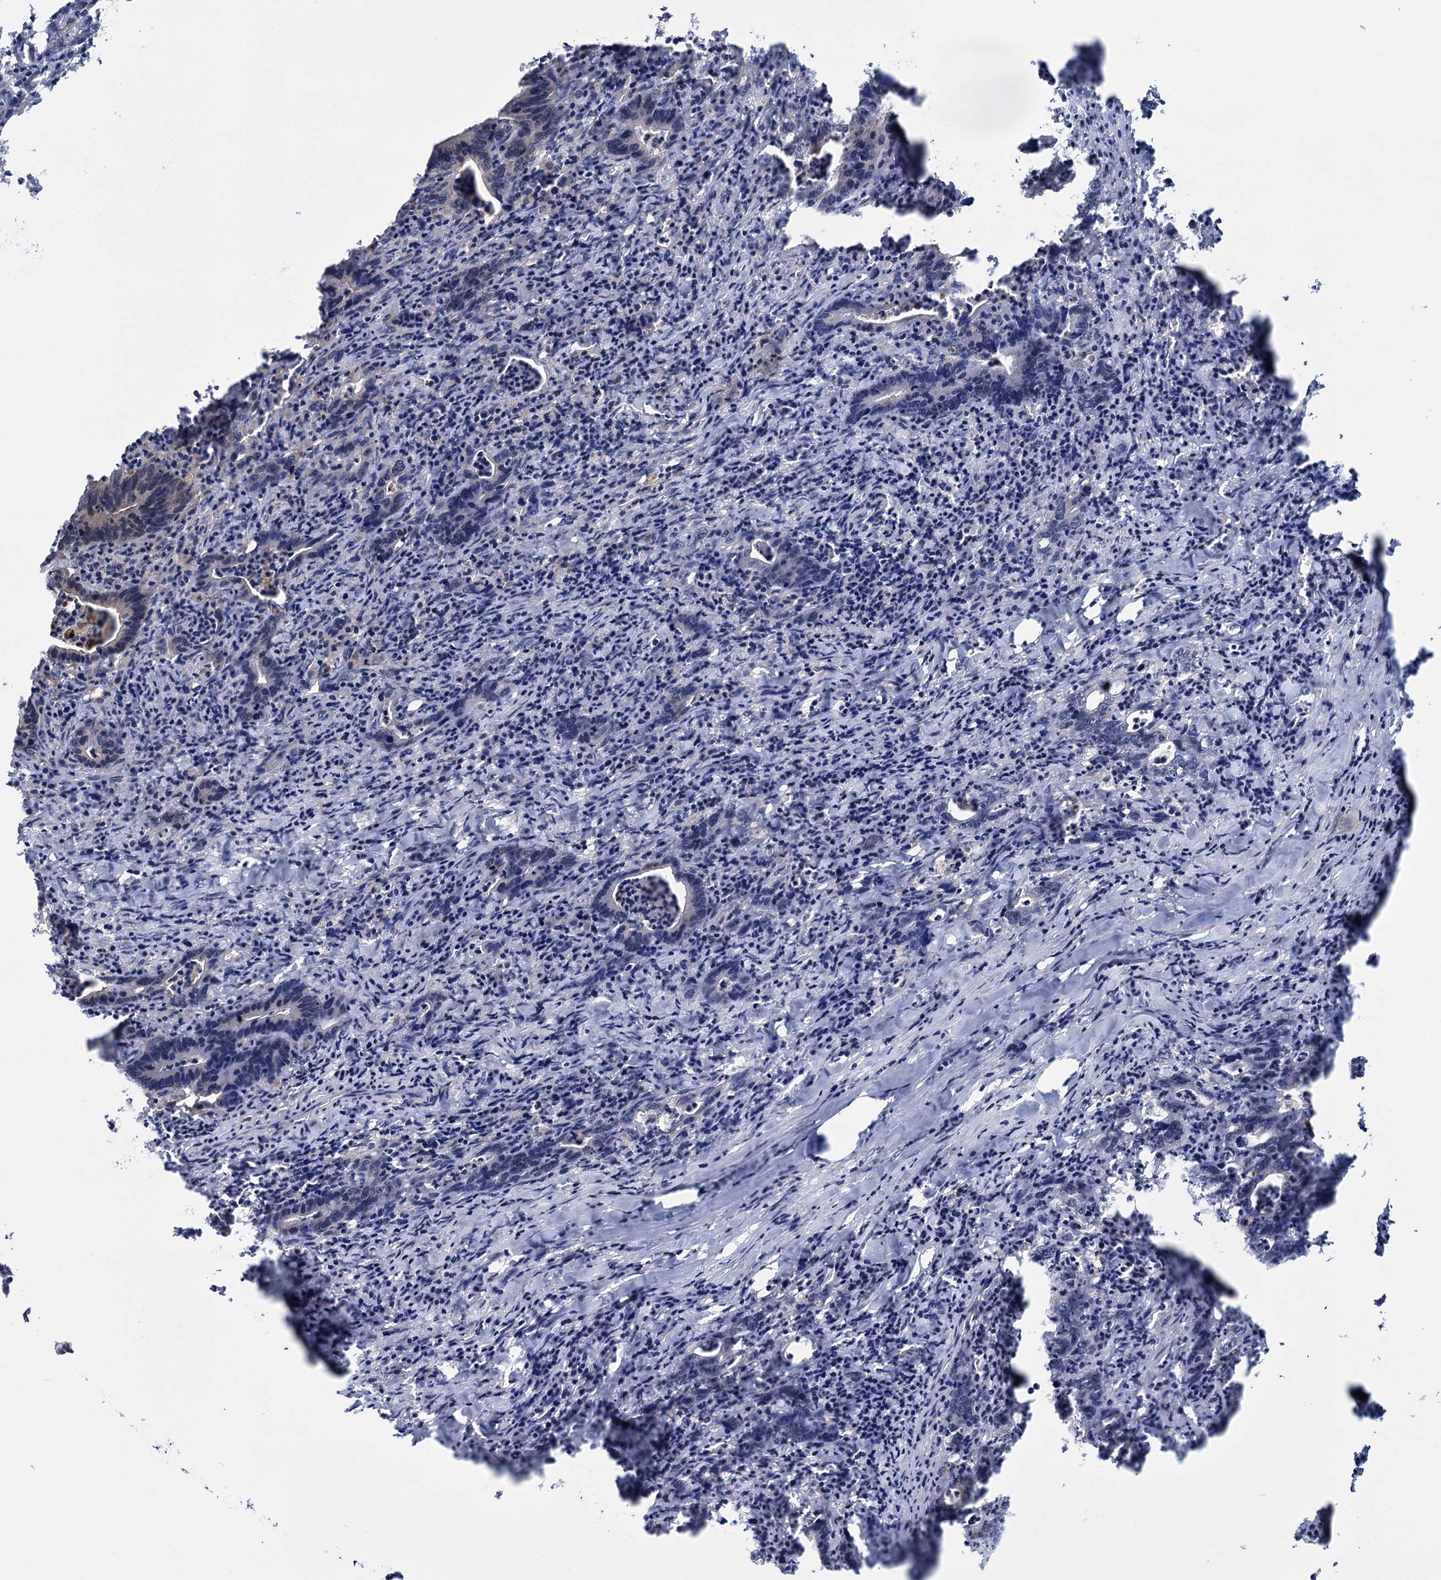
{"staining": {"intensity": "weak", "quantity": "<25%", "location": "cytoplasmic/membranous"}, "tissue": "colorectal cancer", "cell_type": "Tumor cells", "image_type": "cancer", "snomed": [{"axis": "morphology", "description": "Adenocarcinoma, NOS"}, {"axis": "topography", "description": "Colon"}], "caption": "IHC photomicrograph of neoplastic tissue: human colorectal cancer stained with DAB exhibits no significant protein positivity in tumor cells.", "gene": "GLO1", "patient": {"sex": "female", "age": 75}}